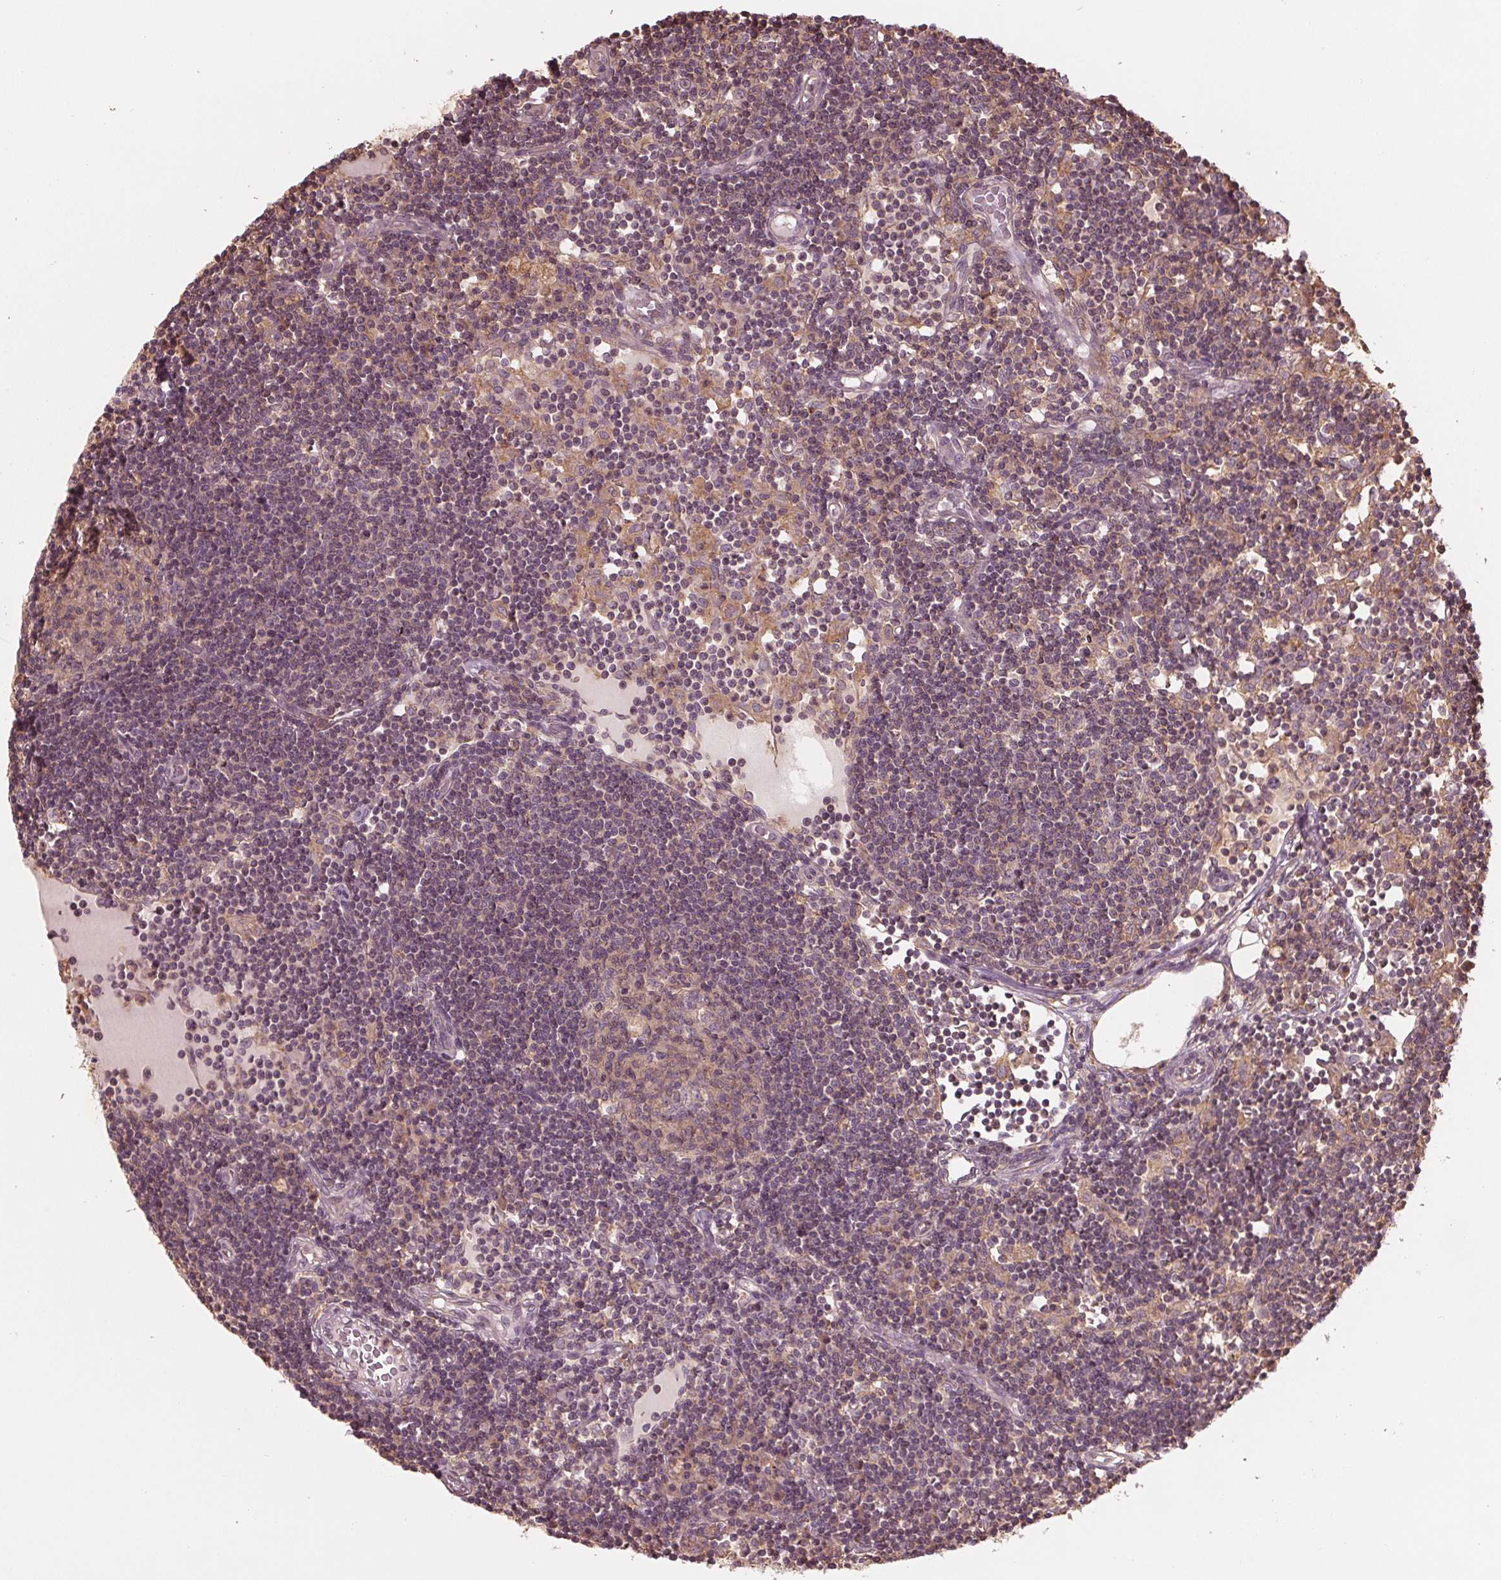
{"staining": {"intensity": "weak", "quantity": "<25%", "location": "cytoplasmic/membranous"}, "tissue": "lymph node", "cell_type": "Germinal center cells", "image_type": "normal", "snomed": [{"axis": "morphology", "description": "Normal tissue, NOS"}, {"axis": "topography", "description": "Lymph node"}], "caption": "An immunohistochemistry photomicrograph of benign lymph node is shown. There is no staining in germinal center cells of lymph node. (Stains: DAB (3,3'-diaminobenzidine) IHC with hematoxylin counter stain, Microscopy: brightfield microscopy at high magnification).", "gene": "GNB2", "patient": {"sex": "female", "age": 72}}